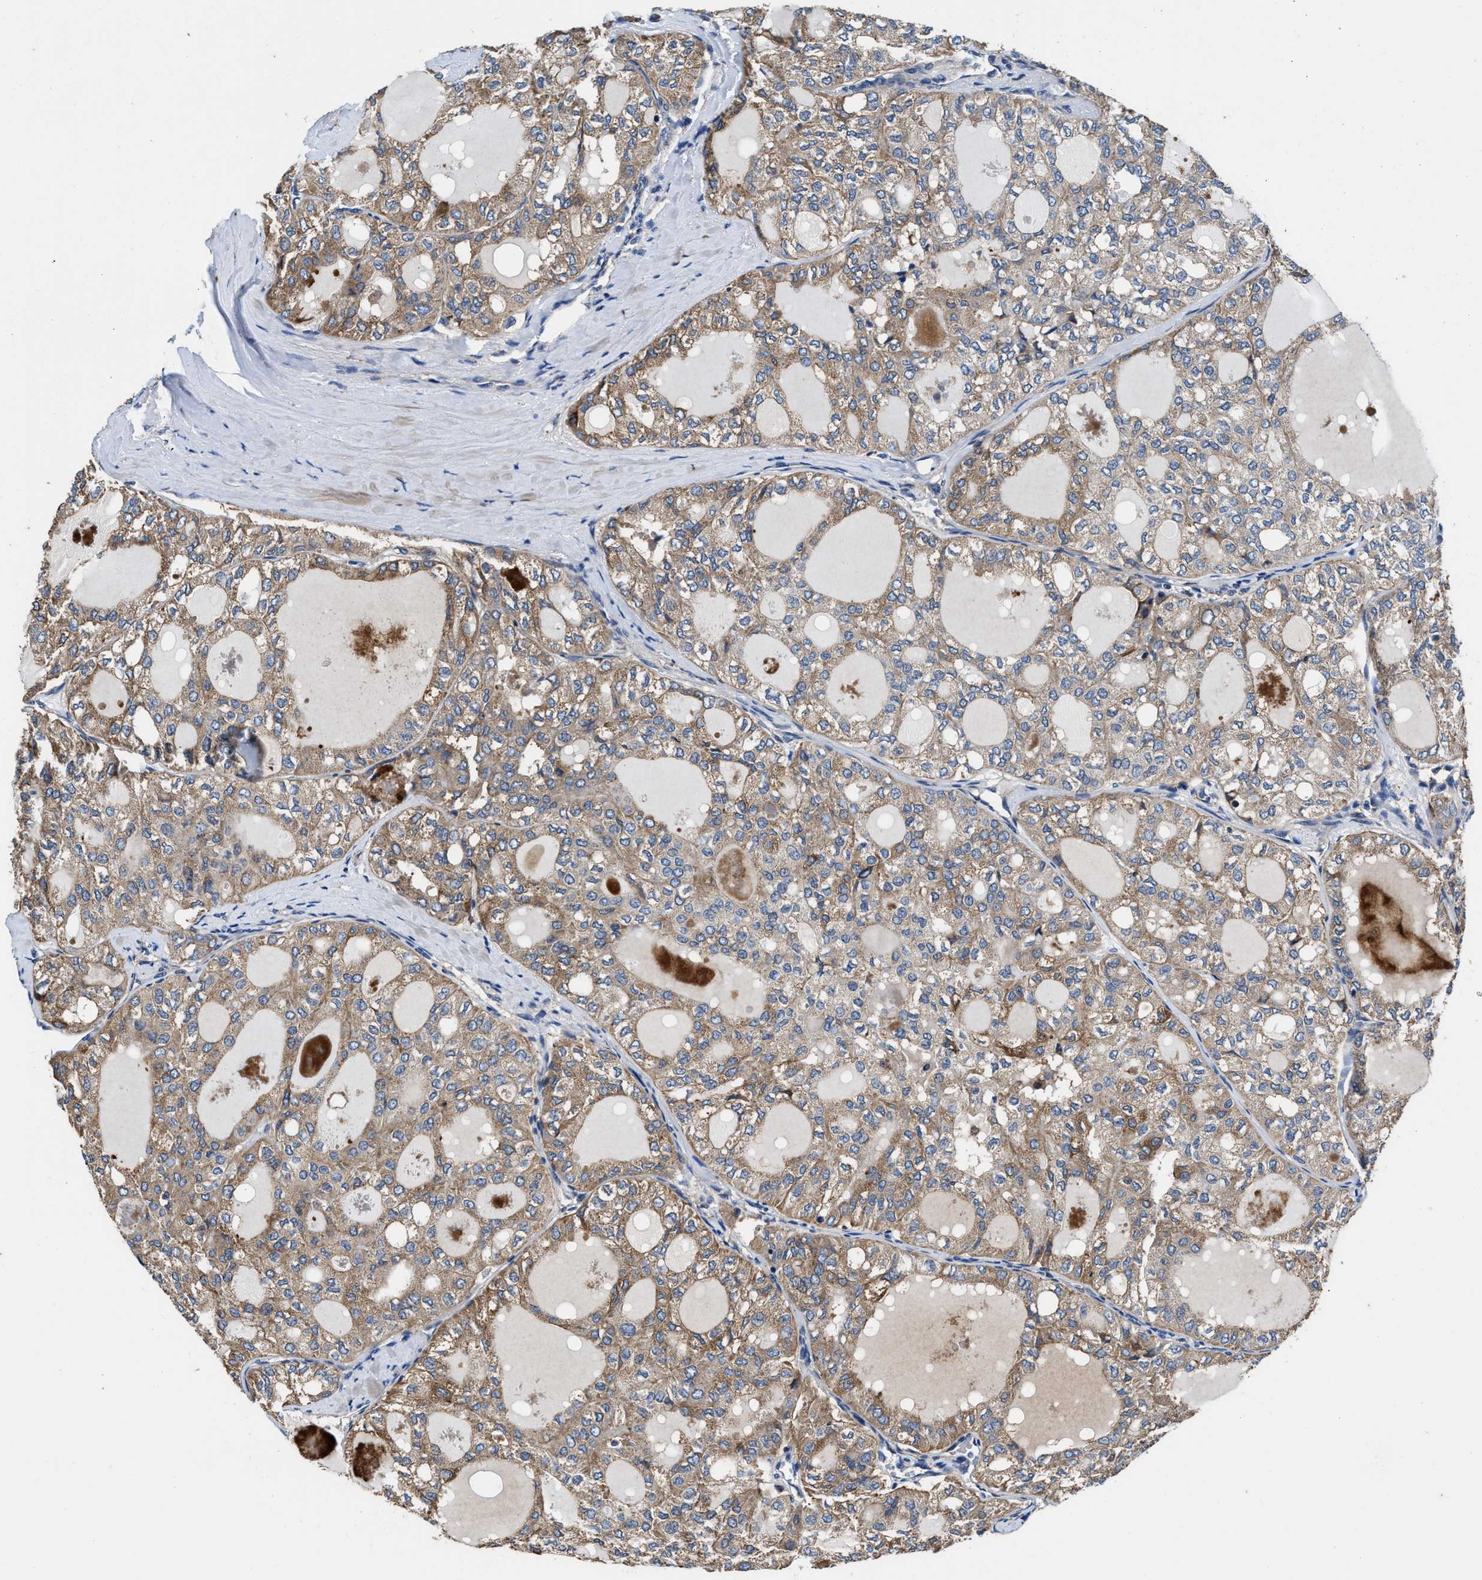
{"staining": {"intensity": "weak", "quantity": ">75%", "location": "cytoplasmic/membranous"}, "tissue": "thyroid cancer", "cell_type": "Tumor cells", "image_type": "cancer", "snomed": [{"axis": "morphology", "description": "Follicular adenoma carcinoma, NOS"}, {"axis": "topography", "description": "Thyroid gland"}], "caption": "The histopathology image exhibits a brown stain indicating the presence of a protein in the cytoplasmic/membranous of tumor cells in thyroid follicular adenoma carcinoma.", "gene": "PPP1R9B", "patient": {"sex": "male", "age": 75}}